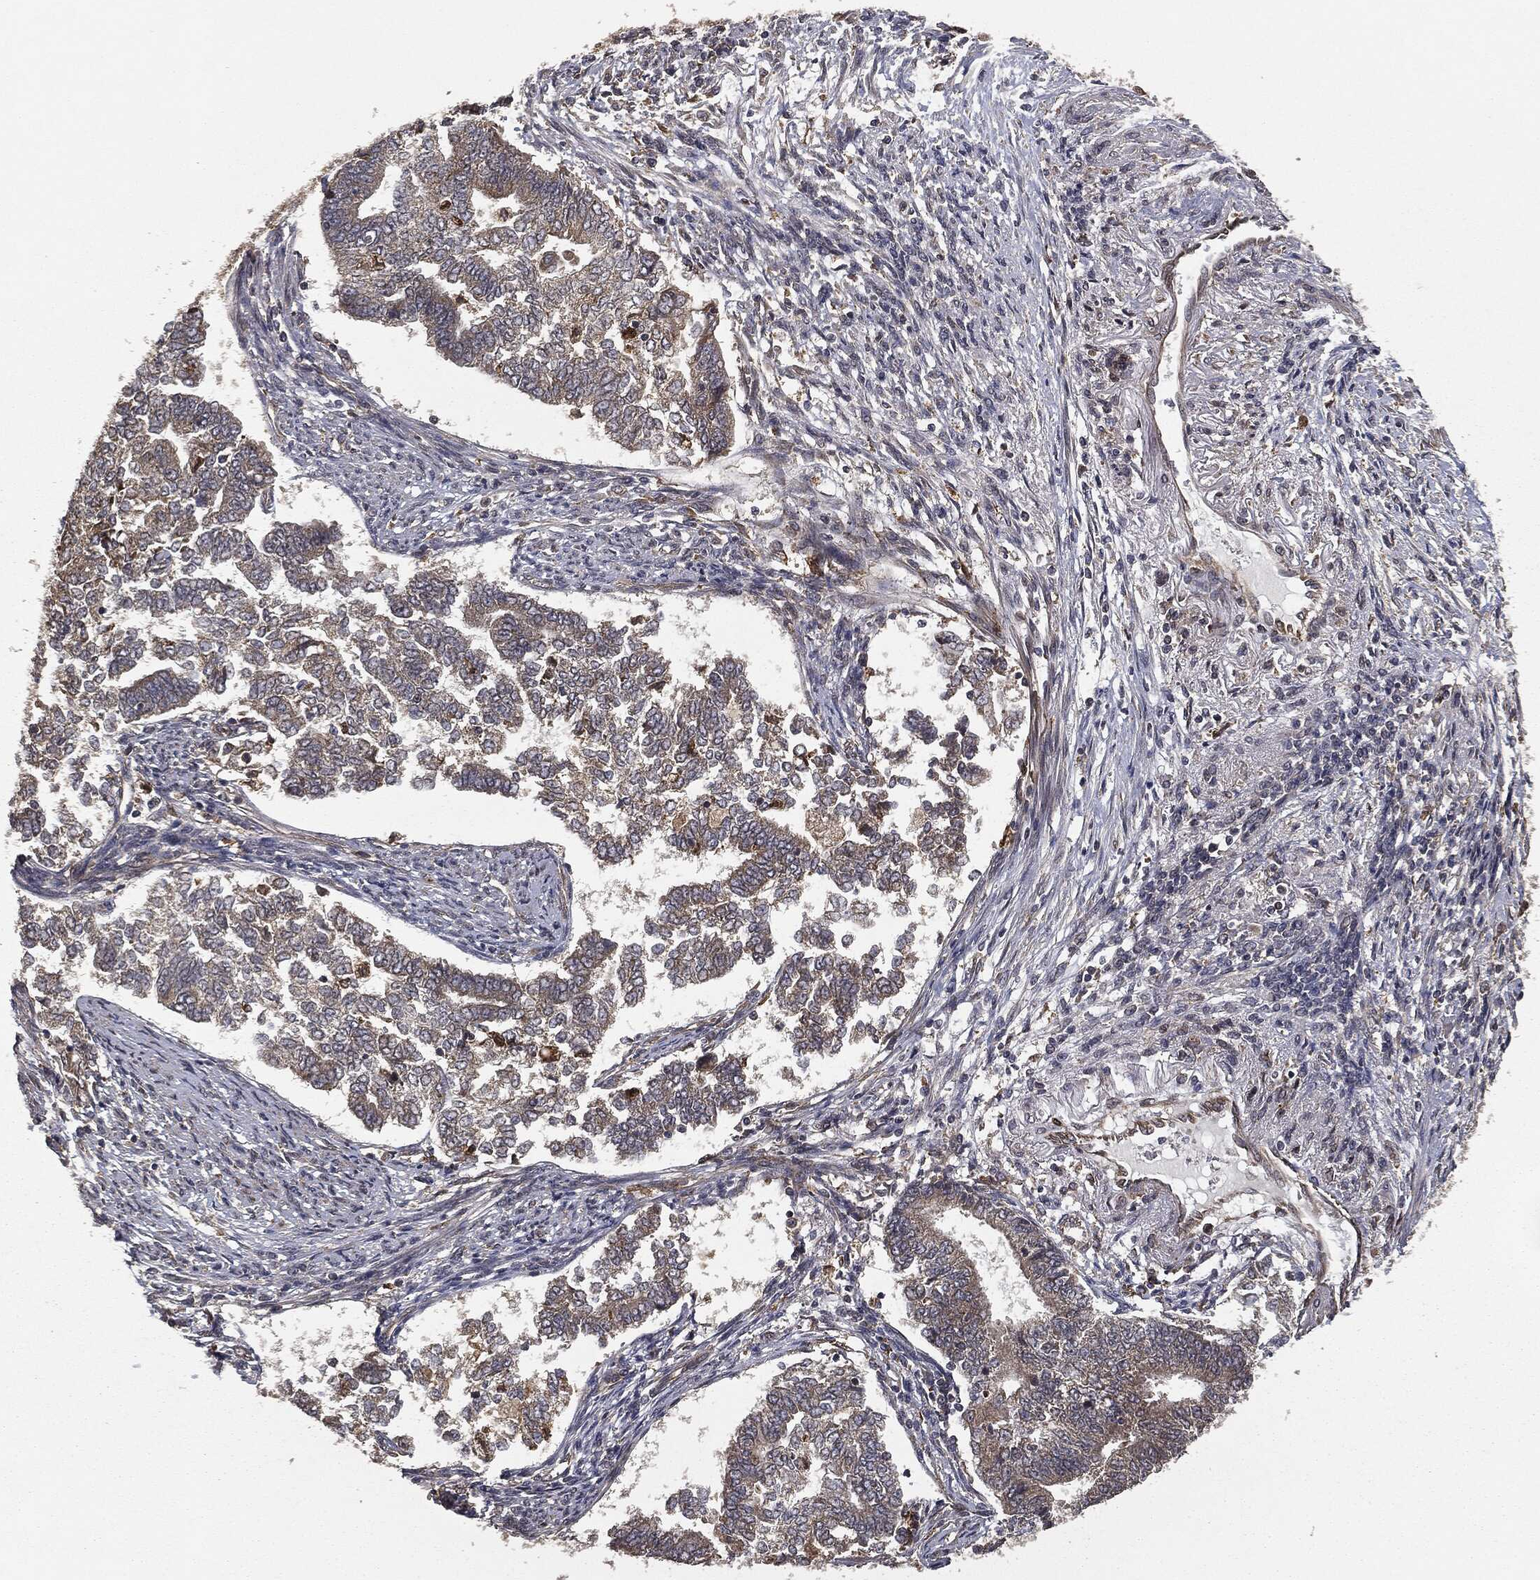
{"staining": {"intensity": "weak", "quantity": "25%-75%", "location": "cytoplasmic/membranous"}, "tissue": "endometrial cancer", "cell_type": "Tumor cells", "image_type": "cancer", "snomed": [{"axis": "morphology", "description": "Adenocarcinoma, NOS"}, {"axis": "topography", "description": "Endometrium"}], "caption": "Endometrial adenocarcinoma stained with a brown dye exhibits weak cytoplasmic/membranous positive expression in approximately 25%-75% of tumor cells.", "gene": "MIER2", "patient": {"sex": "female", "age": 65}}